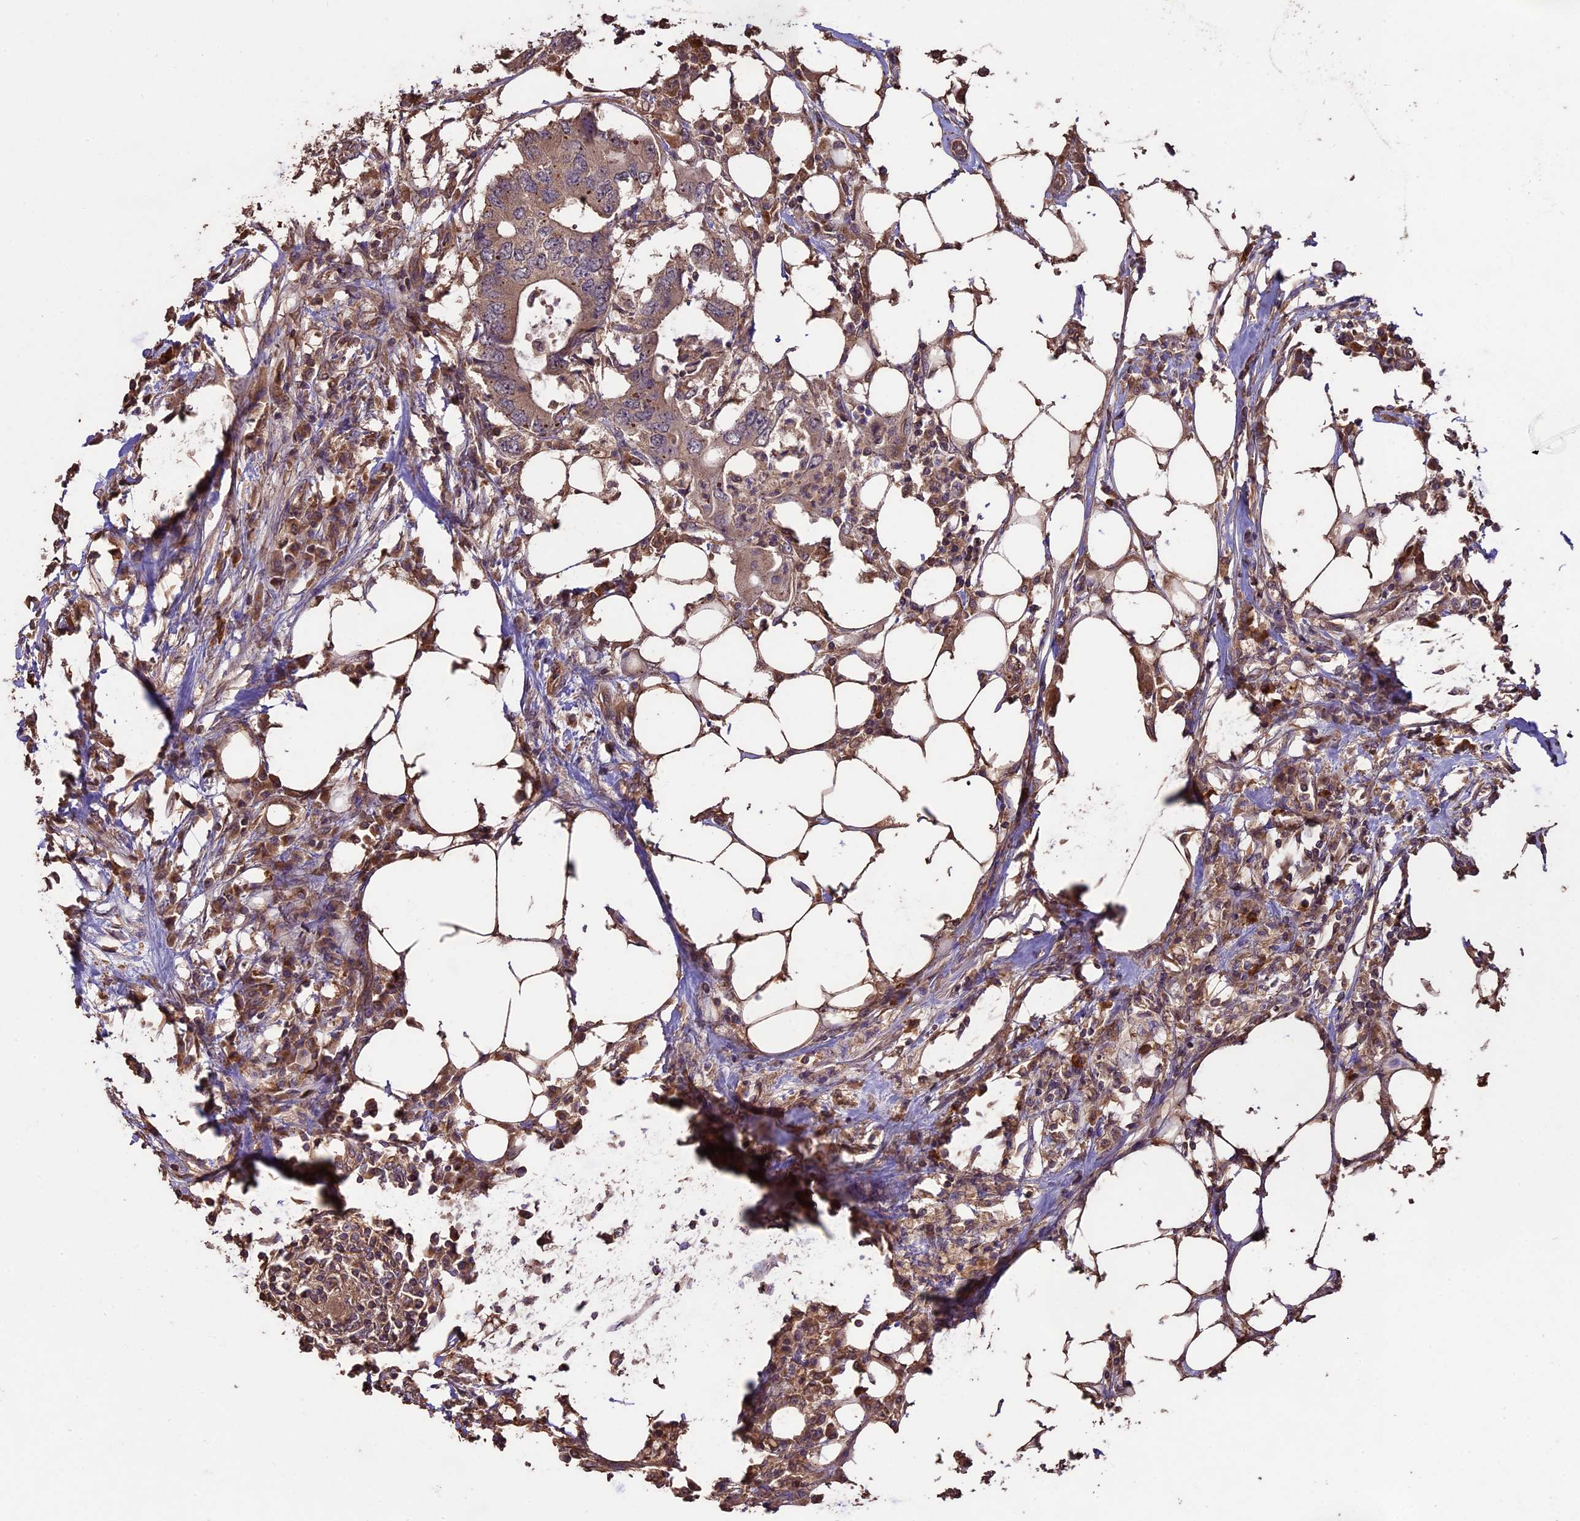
{"staining": {"intensity": "weak", "quantity": ">75%", "location": "cytoplasmic/membranous"}, "tissue": "colorectal cancer", "cell_type": "Tumor cells", "image_type": "cancer", "snomed": [{"axis": "morphology", "description": "Adenocarcinoma, NOS"}, {"axis": "topography", "description": "Colon"}], "caption": "Colorectal cancer (adenocarcinoma) was stained to show a protein in brown. There is low levels of weak cytoplasmic/membranous expression in approximately >75% of tumor cells.", "gene": "TTLL10", "patient": {"sex": "male", "age": 71}}